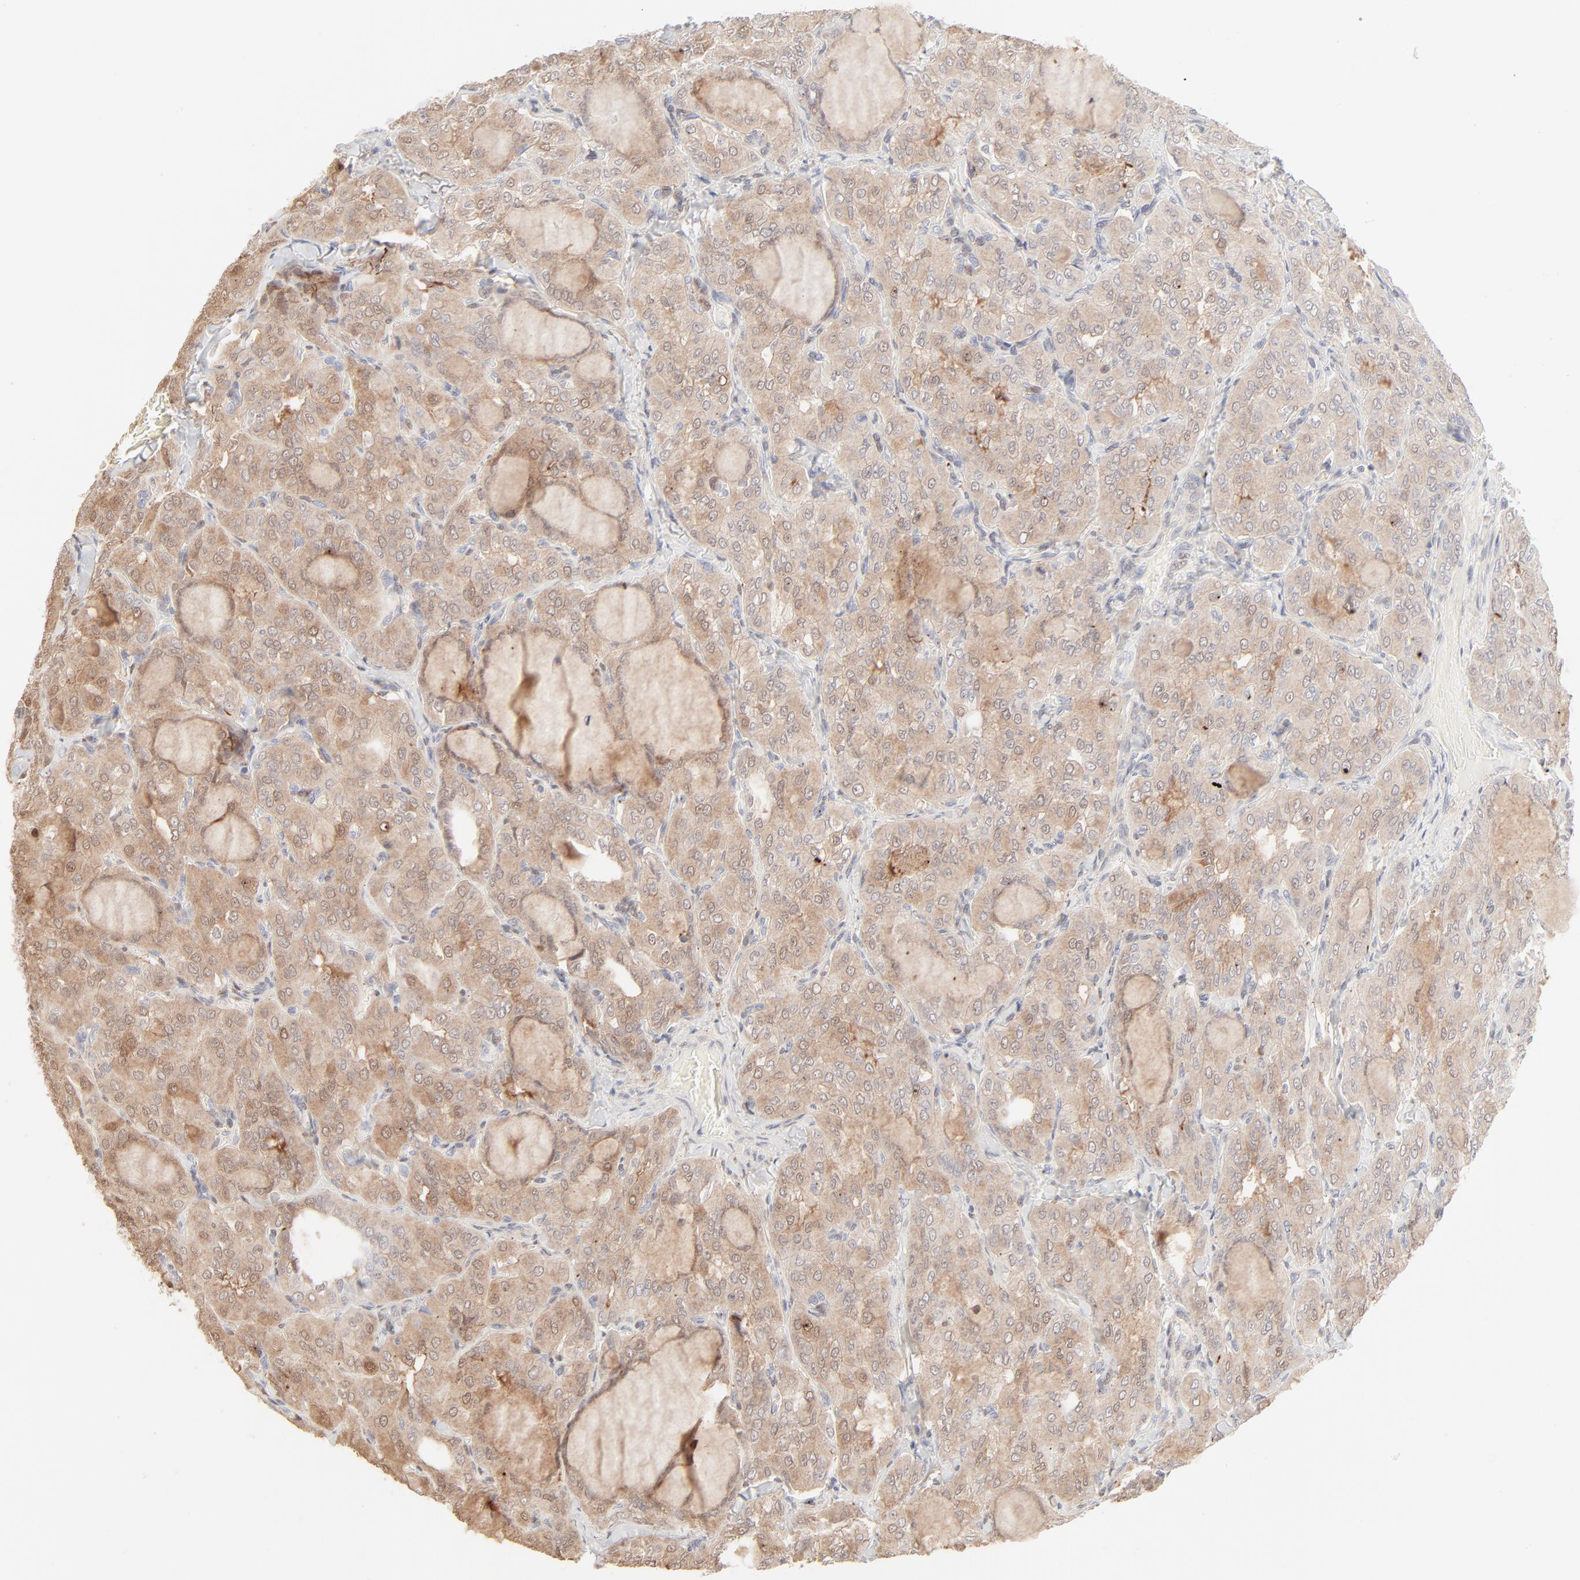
{"staining": {"intensity": "weak", "quantity": ">75%", "location": "cytoplasmic/membranous"}, "tissue": "thyroid cancer", "cell_type": "Tumor cells", "image_type": "cancer", "snomed": [{"axis": "morphology", "description": "Papillary adenocarcinoma, NOS"}, {"axis": "topography", "description": "Thyroid gland"}], "caption": "Brown immunohistochemical staining in human thyroid cancer reveals weak cytoplasmic/membranous staining in about >75% of tumor cells. Using DAB (3,3'-diaminobenzidine) (brown) and hematoxylin (blue) stains, captured at high magnification using brightfield microscopy.", "gene": "LGALS2", "patient": {"sex": "male", "age": 20}}